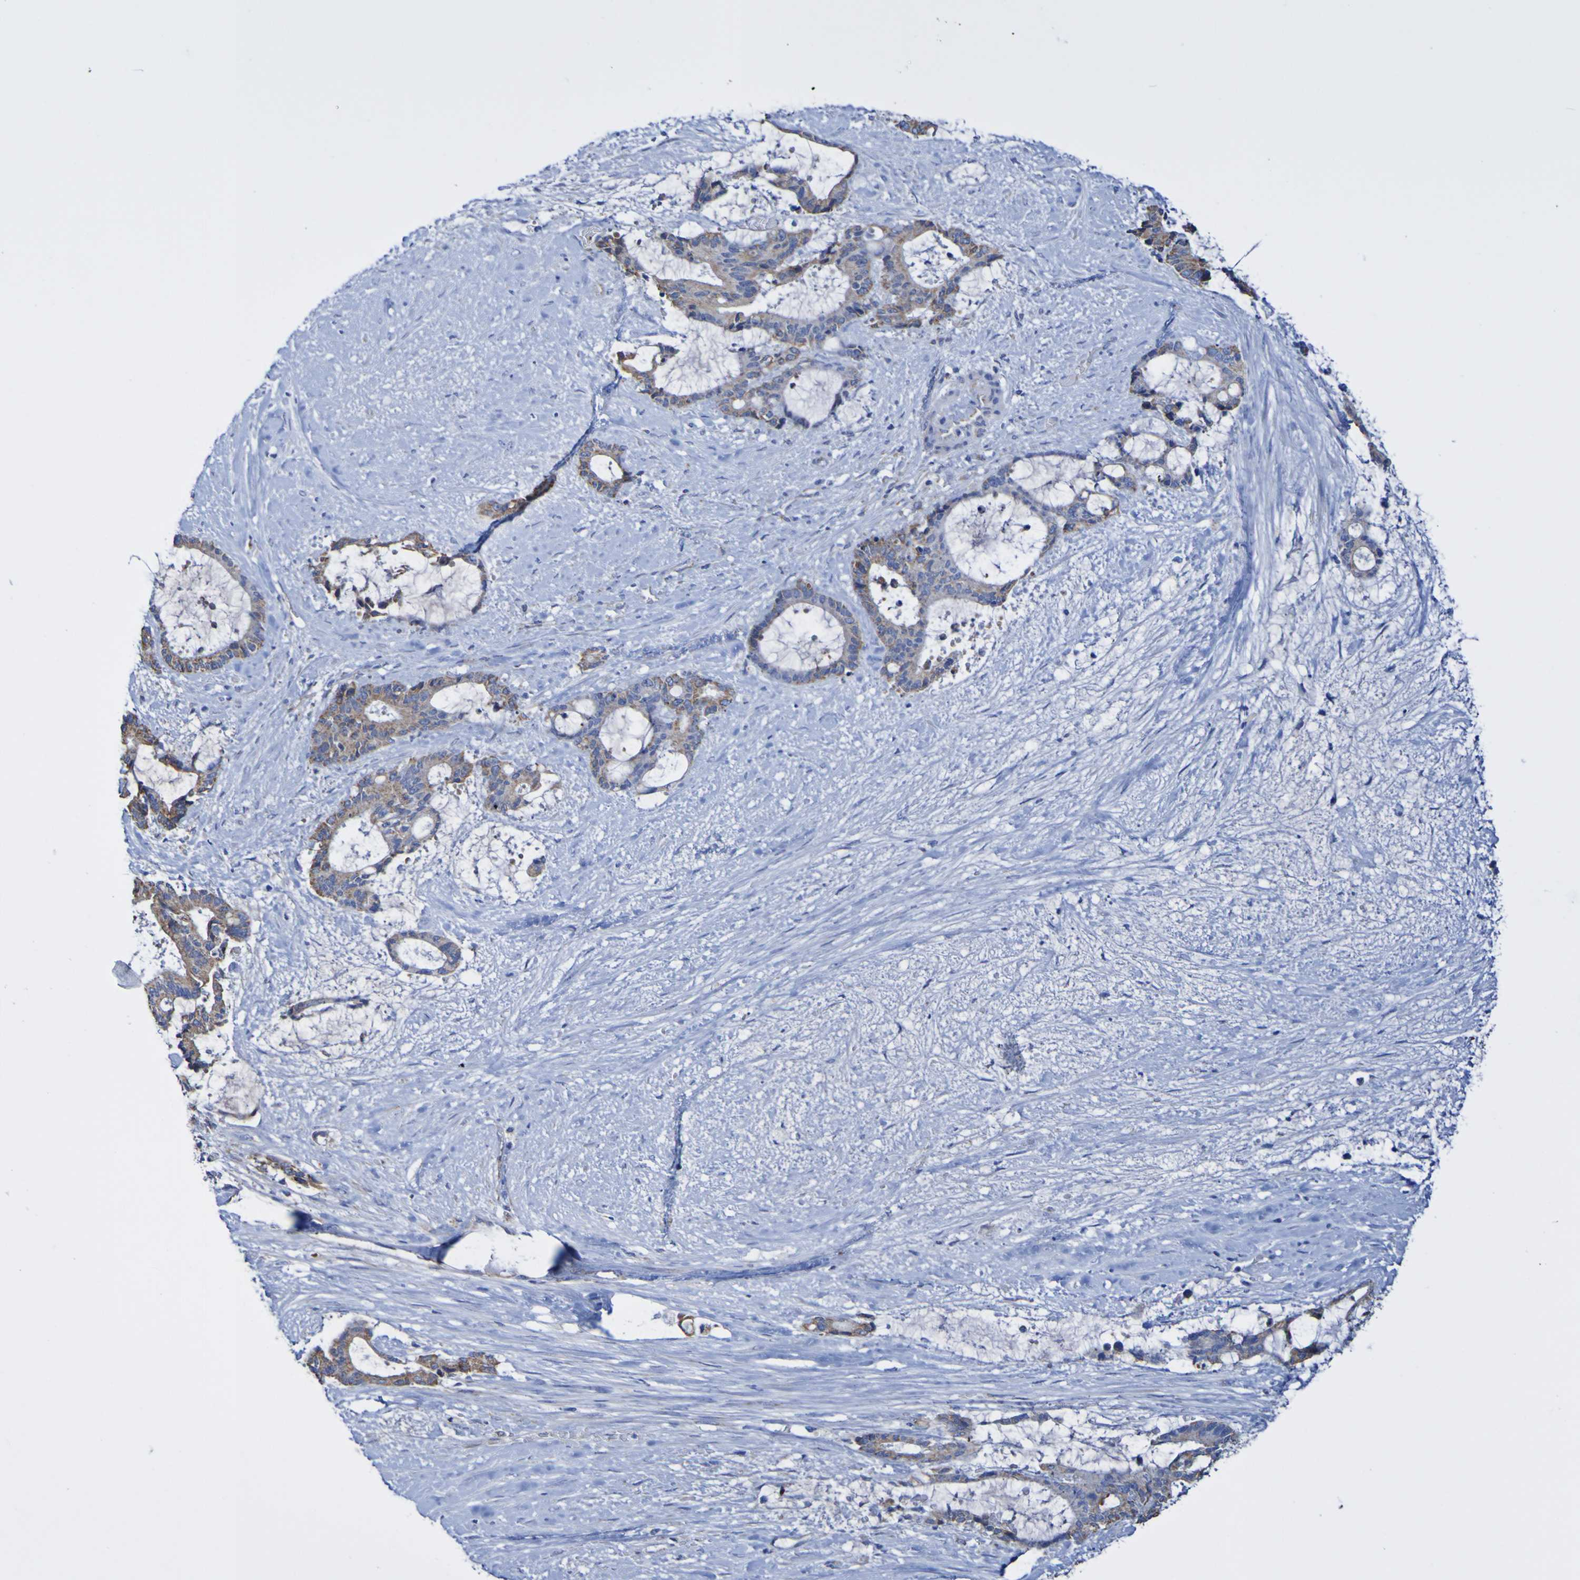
{"staining": {"intensity": "moderate", "quantity": ">75%", "location": "cytoplasmic/membranous"}, "tissue": "liver cancer", "cell_type": "Tumor cells", "image_type": "cancer", "snomed": [{"axis": "morphology", "description": "Normal tissue, NOS"}, {"axis": "morphology", "description": "Cholangiocarcinoma"}, {"axis": "topography", "description": "Liver"}, {"axis": "topography", "description": "Peripheral nerve tissue"}], "caption": "Brown immunohistochemical staining in liver cancer (cholangiocarcinoma) shows moderate cytoplasmic/membranous positivity in about >75% of tumor cells.", "gene": "CNTN2", "patient": {"sex": "female", "age": 73}}